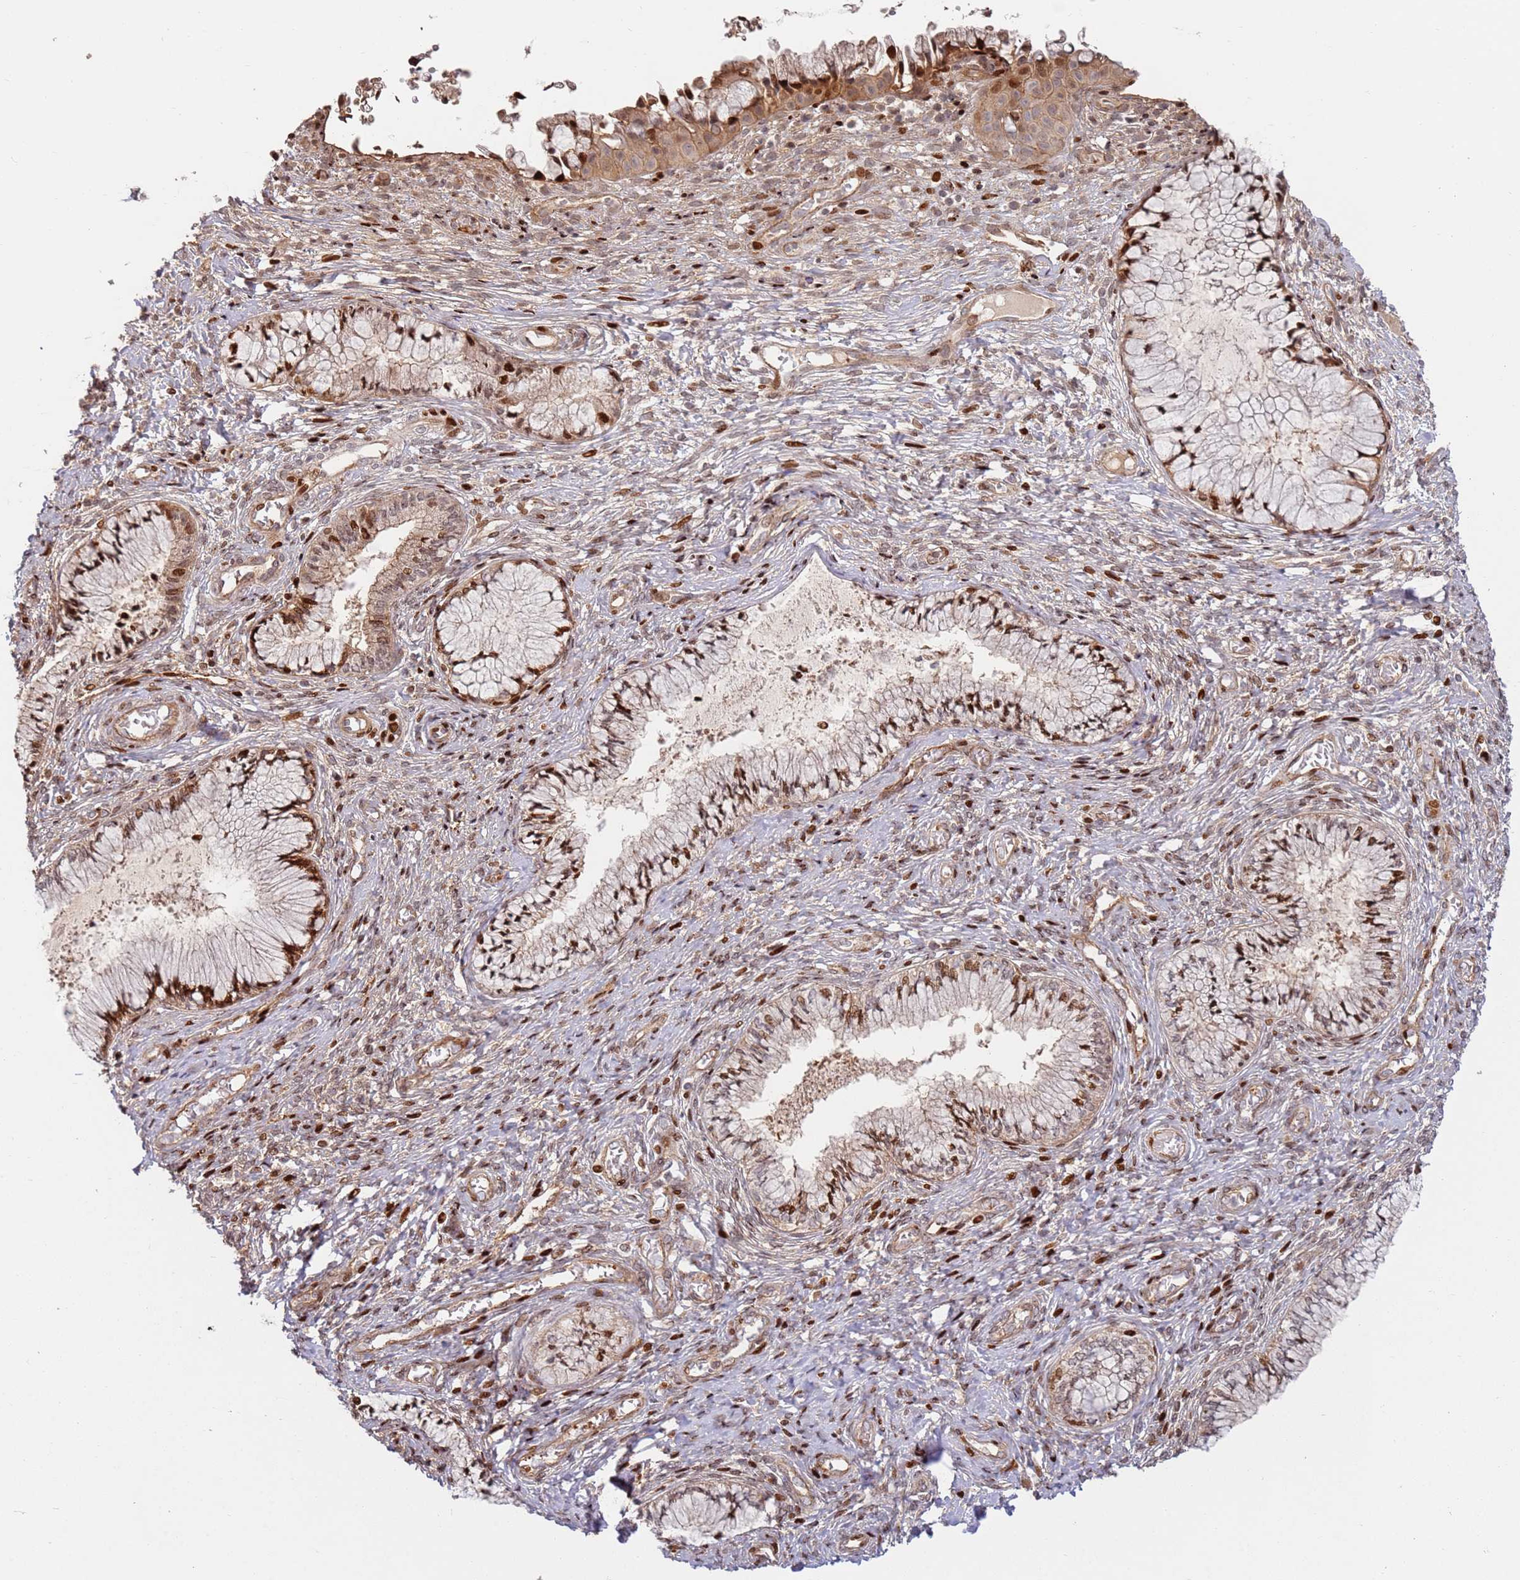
{"staining": {"intensity": "strong", "quantity": ">75%", "location": "nuclear"}, "tissue": "cervix", "cell_type": "Glandular cells", "image_type": "normal", "snomed": [{"axis": "morphology", "description": "Normal tissue, NOS"}, {"axis": "topography", "description": "Cervix"}], "caption": "Approximately >75% of glandular cells in benign human cervix exhibit strong nuclear protein positivity as visualized by brown immunohistochemical staining.", "gene": "TMEM233", "patient": {"sex": "female", "age": 42}}